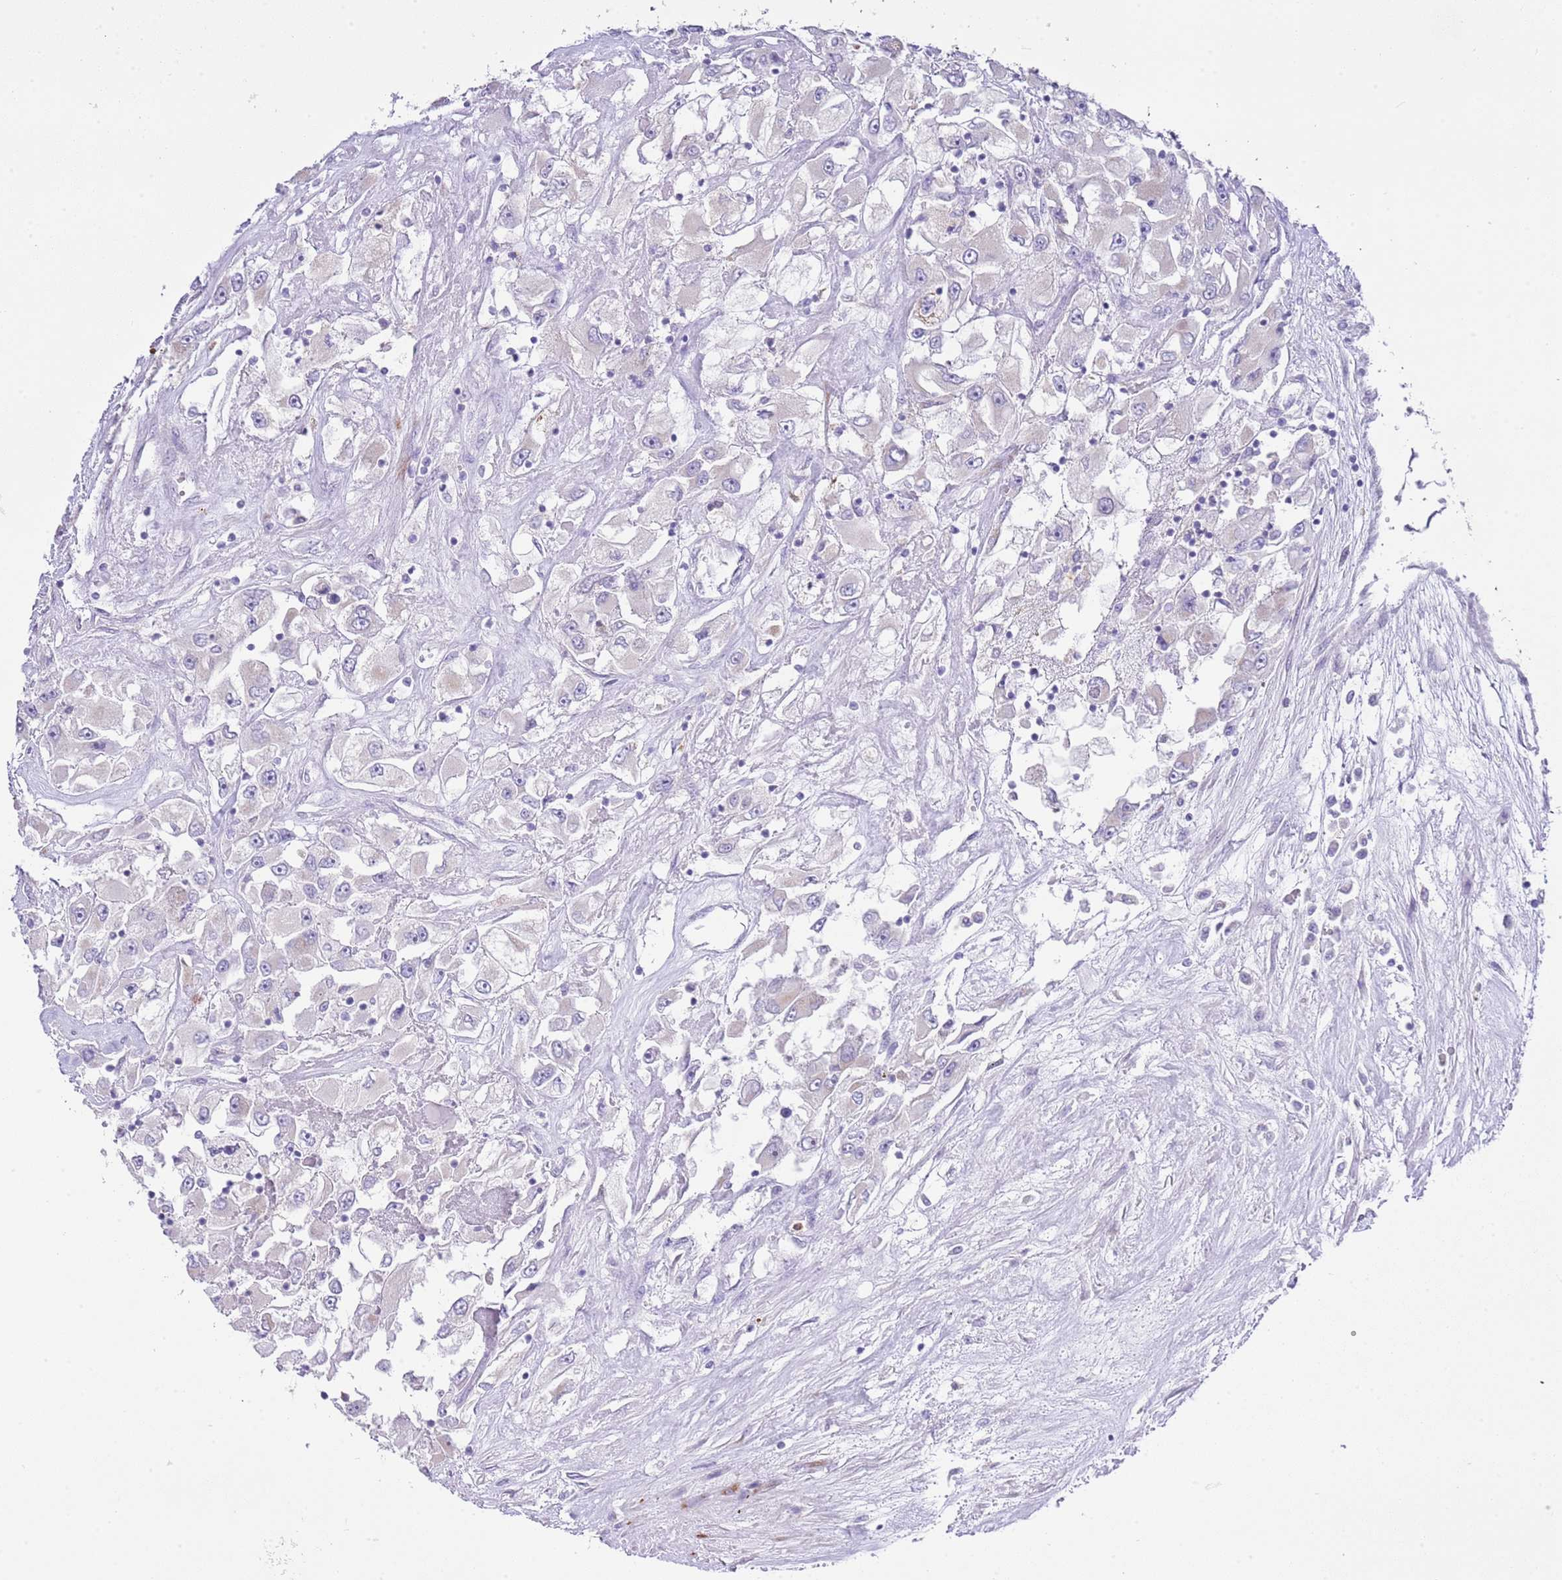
{"staining": {"intensity": "negative", "quantity": "none", "location": "none"}, "tissue": "renal cancer", "cell_type": "Tumor cells", "image_type": "cancer", "snomed": [{"axis": "morphology", "description": "Adenocarcinoma, NOS"}, {"axis": "topography", "description": "Kidney"}], "caption": "The immunohistochemistry image has no significant staining in tumor cells of renal cancer tissue. (DAB (3,3'-diaminobenzidine) immunohistochemistry (IHC) visualized using brightfield microscopy, high magnification).", "gene": "OR2Z1", "patient": {"sex": "female", "age": 52}}